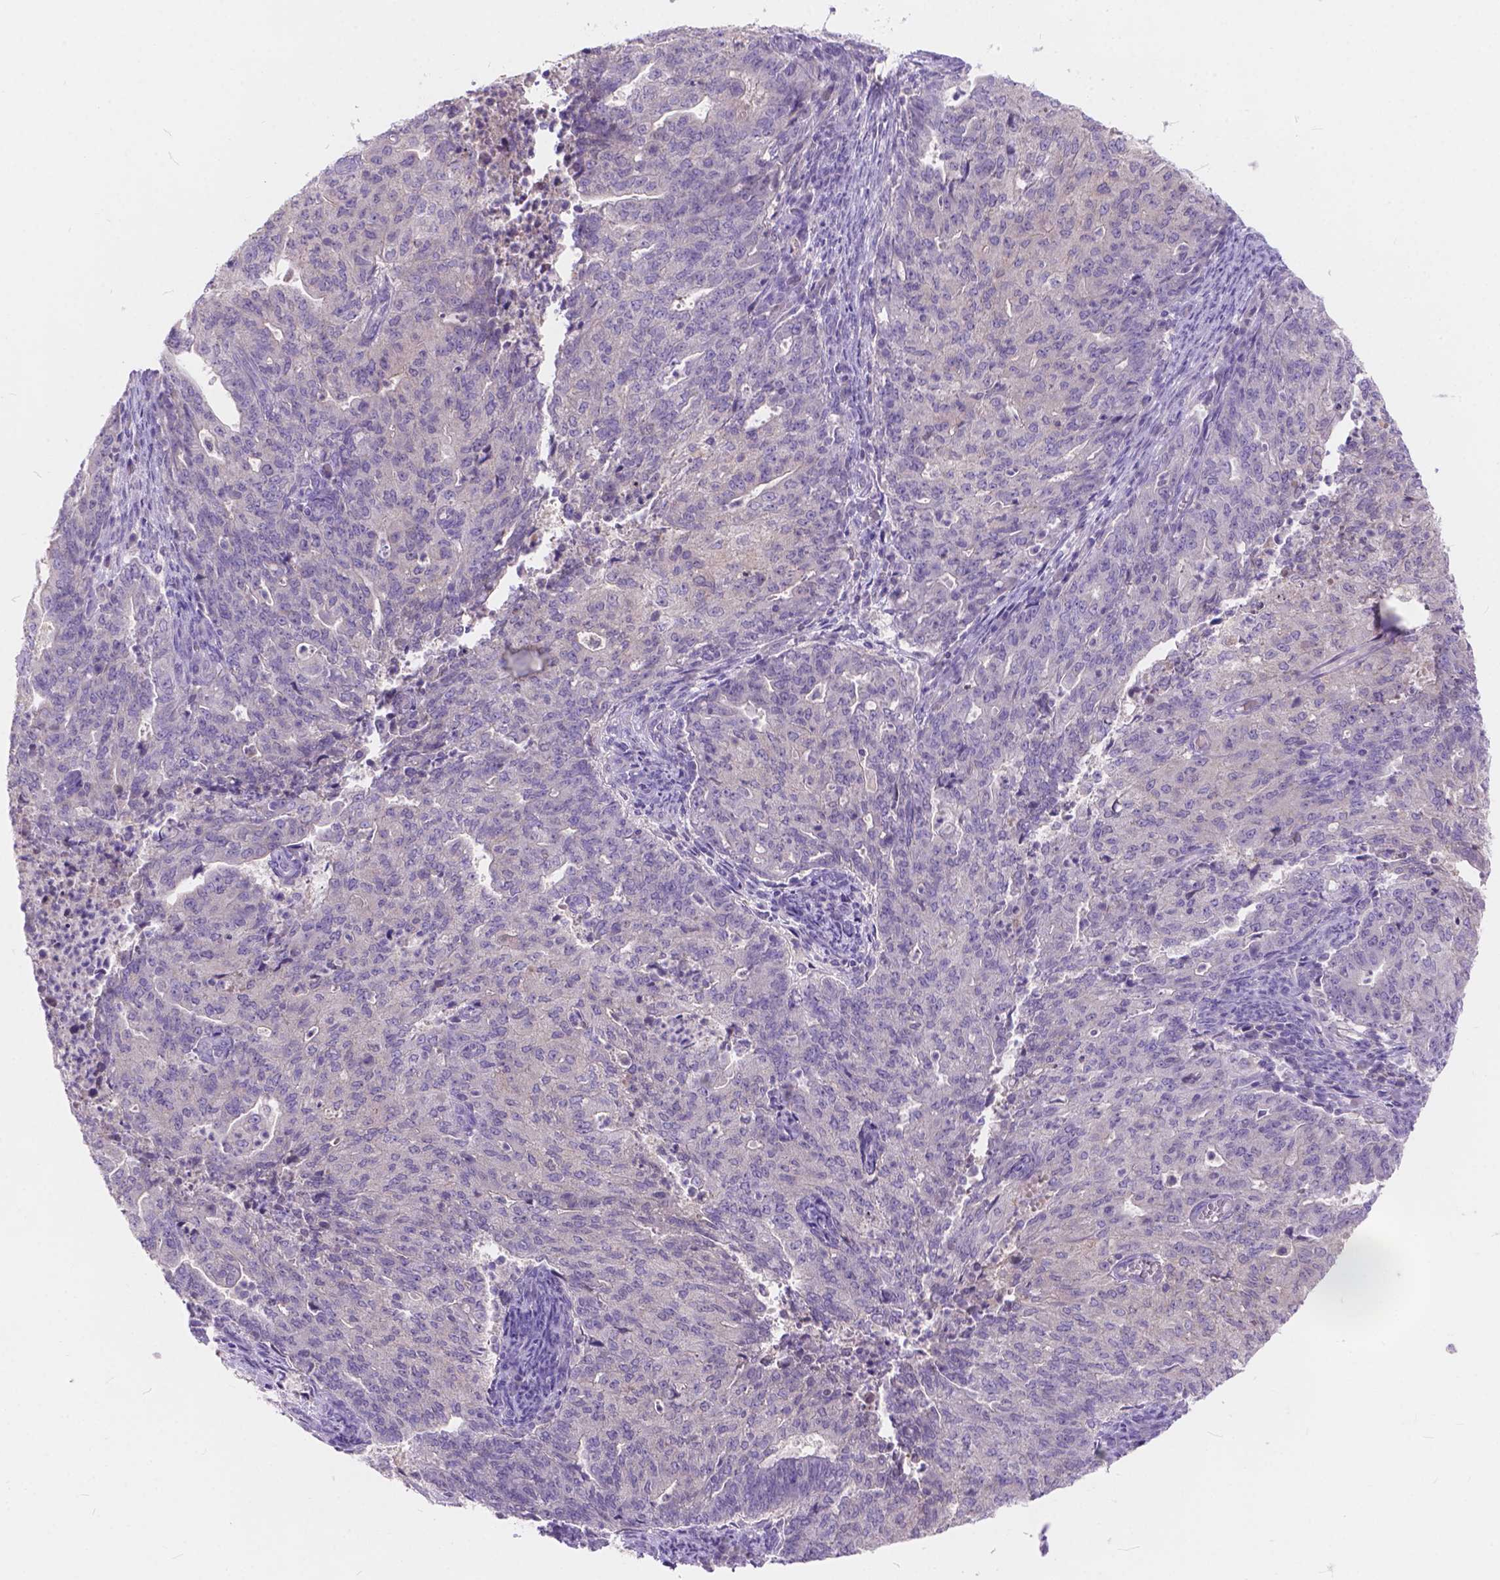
{"staining": {"intensity": "negative", "quantity": "none", "location": "none"}, "tissue": "endometrial cancer", "cell_type": "Tumor cells", "image_type": "cancer", "snomed": [{"axis": "morphology", "description": "Adenocarcinoma, NOS"}, {"axis": "topography", "description": "Endometrium"}], "caption": "Immunohistochemistry histopathology image of neoplastic tissue: human endometrial adenocarcinoma stained with DAB shows no significant protein expression in tumor cells.", "gene": "PEX11G", "patient": {"sex": "female", "age": 82}}